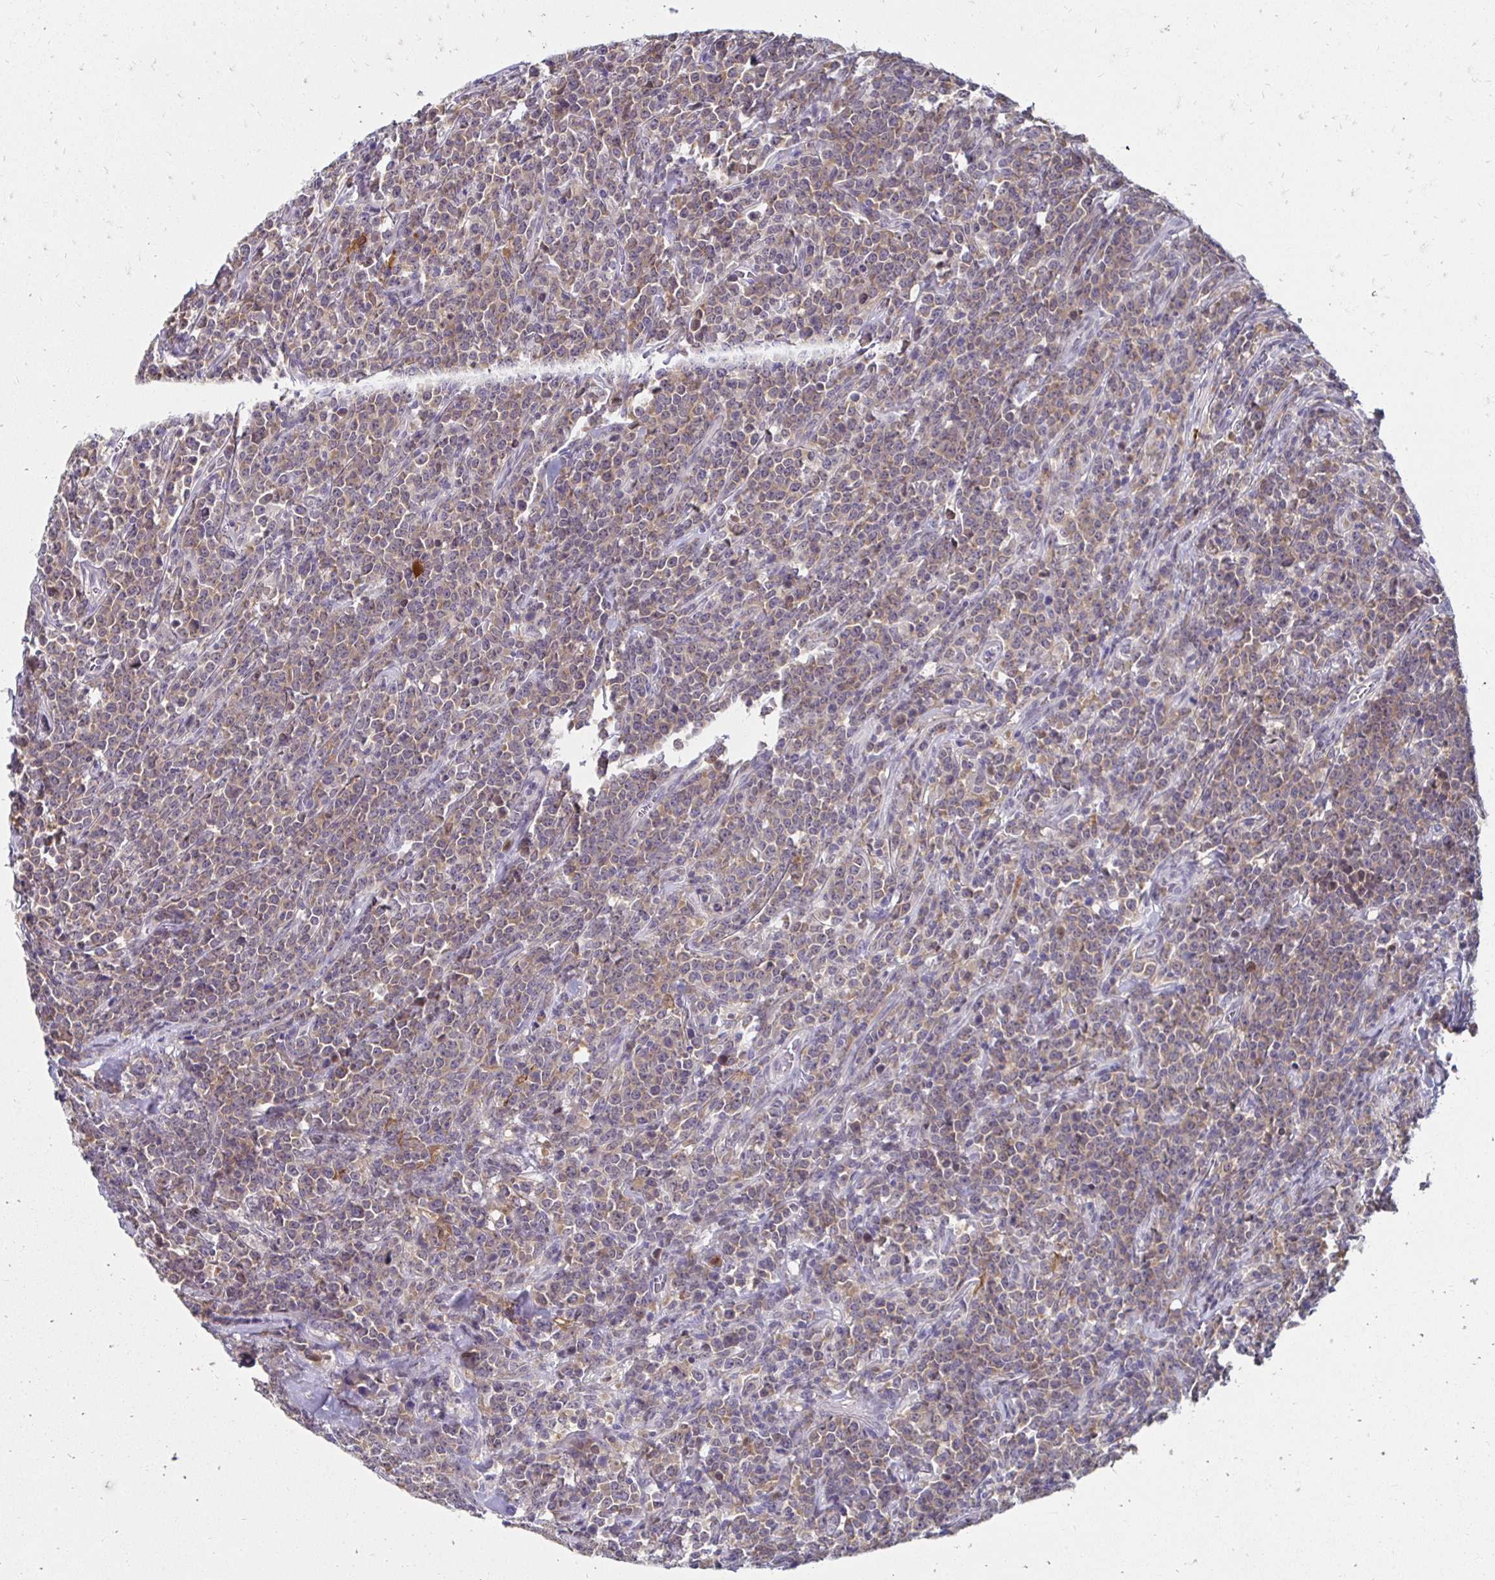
{"staining": {"intensity": "weak", "quantity": ">75%", "location": "cytoplasmic/membranous"}, "tissue": "lymphoma", "cell_type": "Tumor cells", "image_type": "cancer", "snomed": [{"axis": "morphology", "description": "Malignant lymphoma, non-Hodgkin's type, High grade"}, {"axis": "topography", "description": "Small intestine"}], "caption": "DAB (3,3'-diaminobenzidine) immunohistochemical staining of human high-grade malignant lymphoma, non-Hodgkin's type reveals weak cytoplasmic/membranous protein expression in approximately >75% of tumor cells.", "gene": "PADI2", "patient": {"sex": "female", "age": 56}}